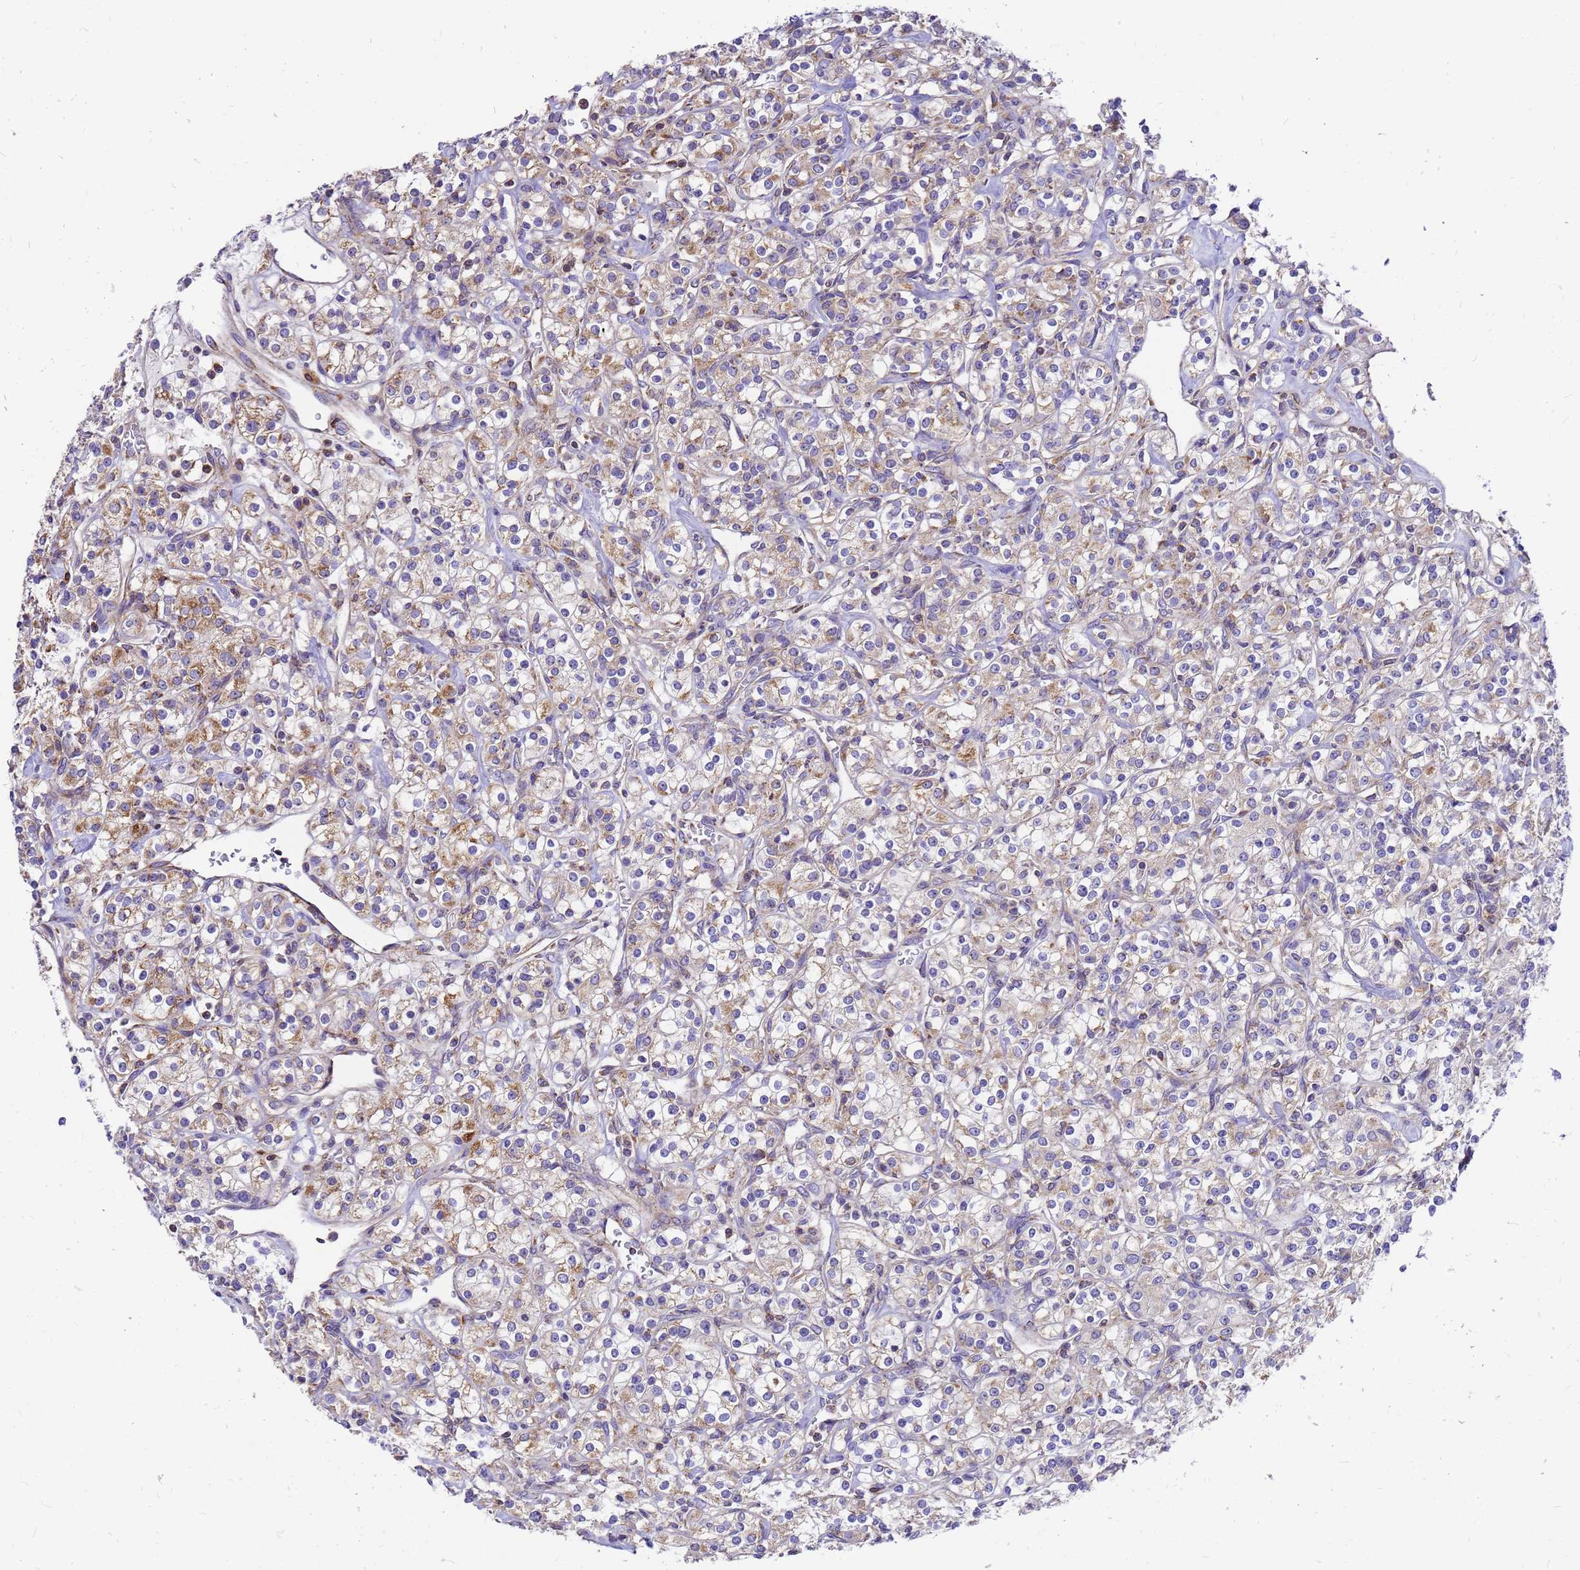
{"staining": {"intensity": "moderate", "quantity": "25%-75%", "location": "cytoplasmic/membranous"}, "tissue": "renal cancer", "cell_type": "Tumor cells", "image_type": "cancer", "snomed": [{"axis": "morphology", "description": "Adenocarcinoma, NOS"}, {"axis": "topography", "description": "Kidney"}], "caption": "Immunohistochemistry (IHC) micrograph of neoplastic tissue: renal cancer stained using IHC reveals medium levels of moderate protein expression localized specifically in the cytoplasmic/membranous of tumor cells, appearing as a cytoplasmic/membranous brown color.", "gene": "MRPS26", "patient": {"sex": "male", "age": 77}}